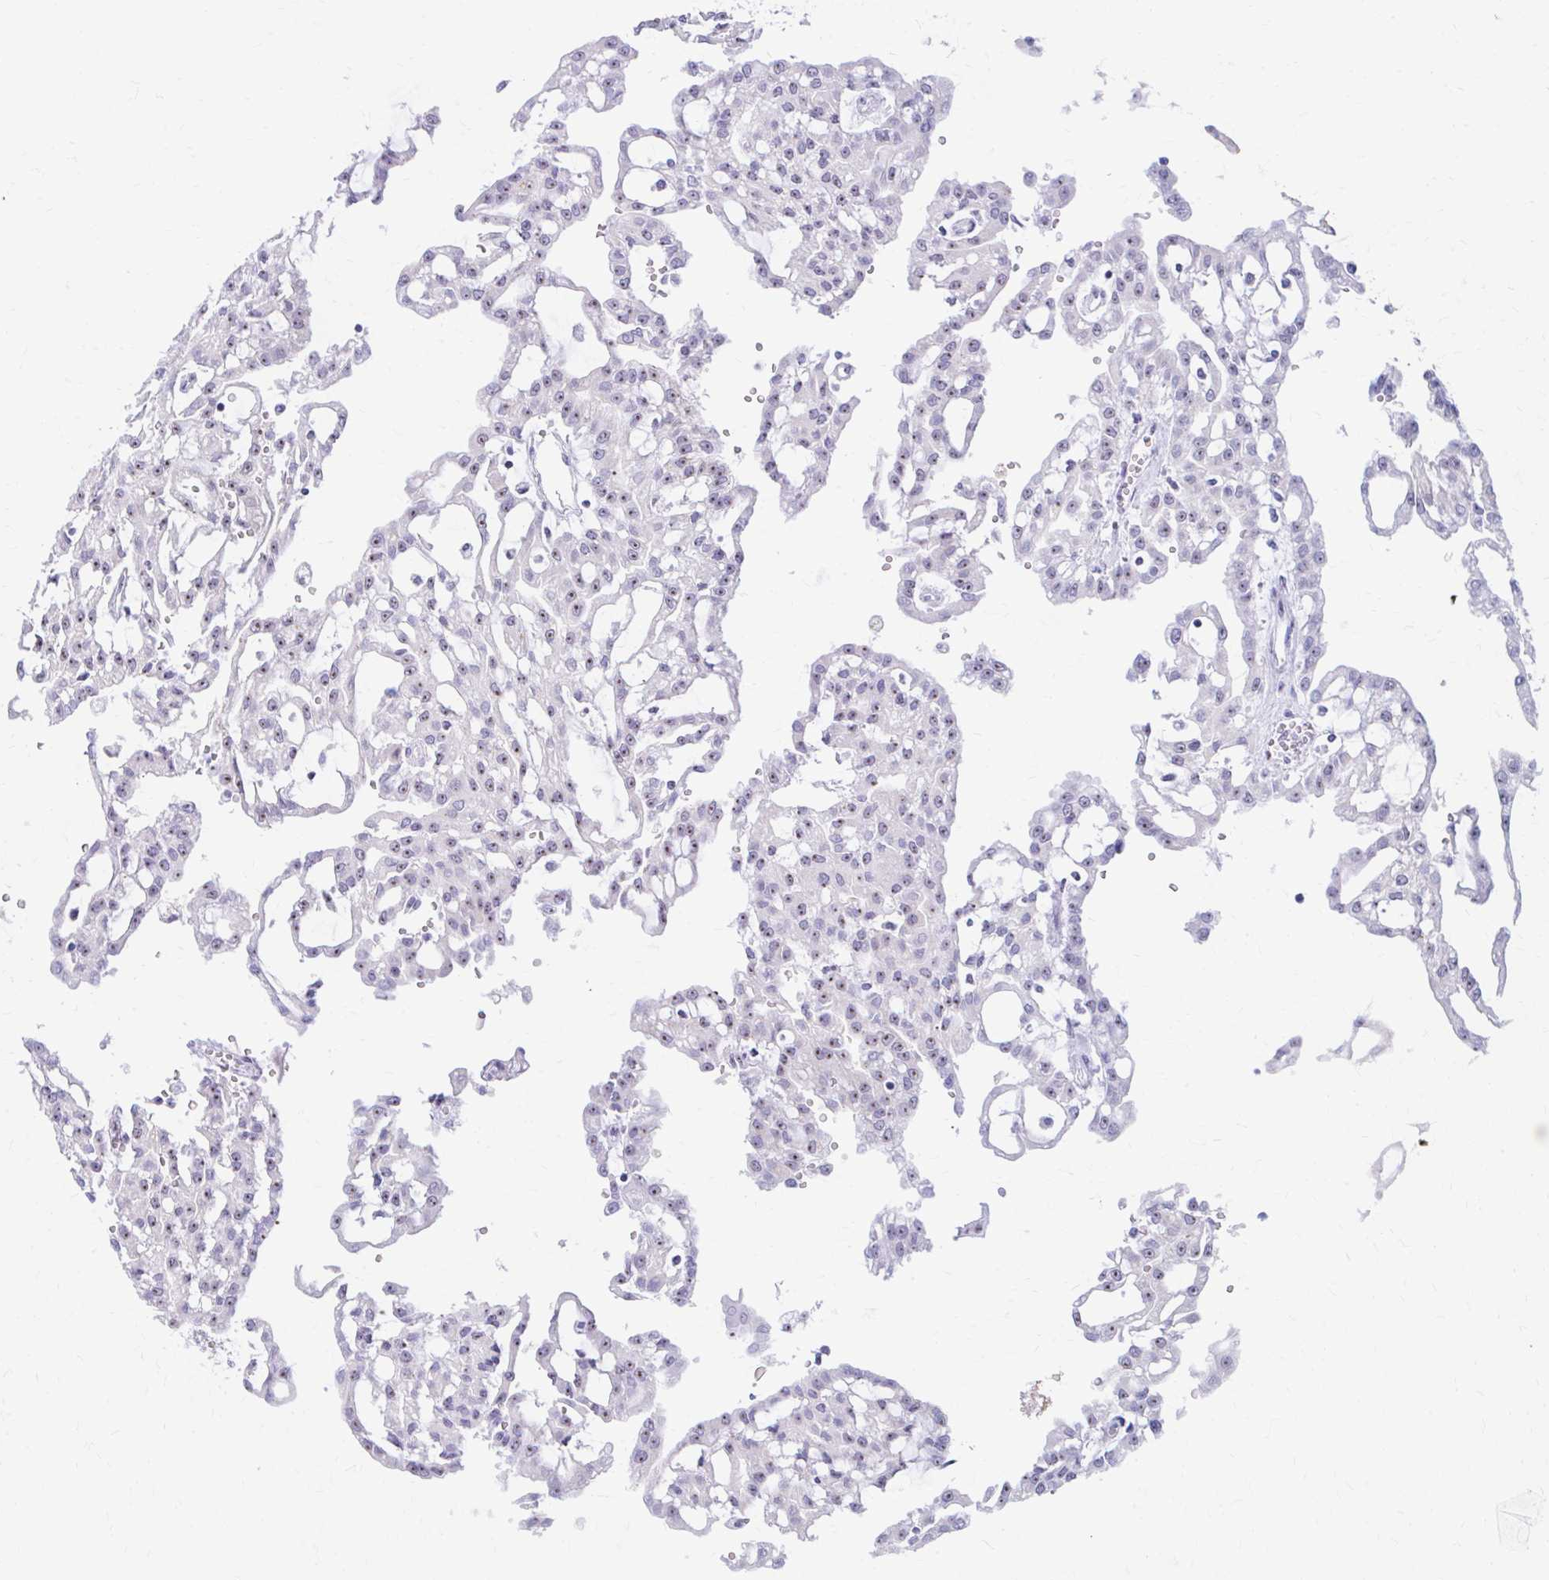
{"staining": {"intensity": "moderate", "quantity": ">75%", "location": "nuclear"}, "tissue": "renal cancer", "cell_type": "Tumor cells", "image_type": "cancer", "snomed": [{"axis": "morphology", "description": "Adenocarcinoma, NOS"}, {"axis": "topography", "description": "Kidney"}], "caption": "Adenocarcinoma (renal) was stained to show a protein in brown. There is medium levels of moderate nuclear expression in approximately >75% of tumor cells.", "gene": "FTSJ3", "patient": {"sex": "male", "age": 63}}